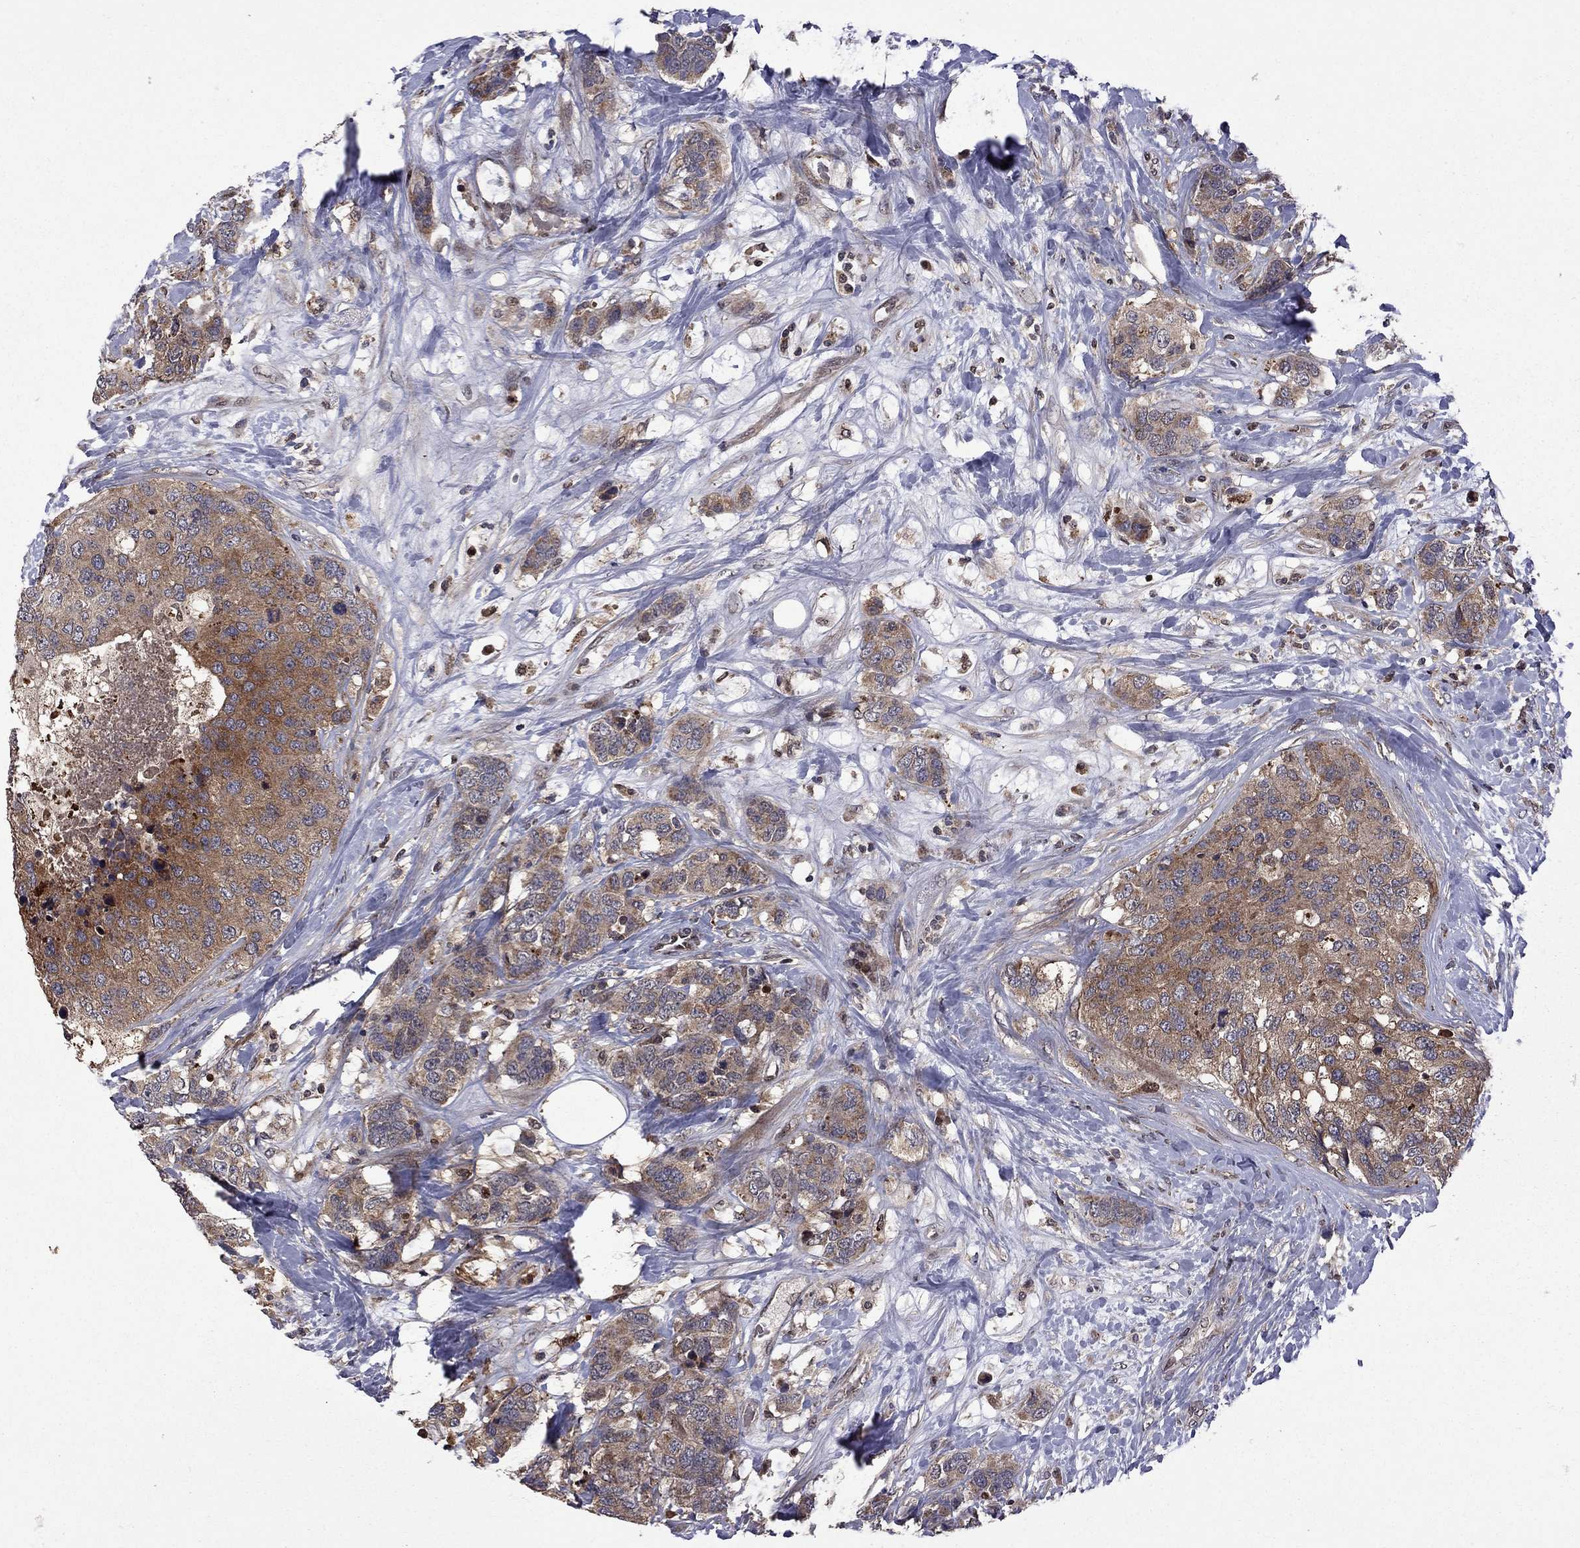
{"staining": {"intensity": "moderate", "quantity": "25%-75%", "location": "cytoplasmic/membranous"}, "tissue": "breast cancer", "cell_type": "Tumor cells", "image_type": "cancer", "snomed": [{"axis": "morphology", "description": "Lobular carcinoma"}, {"axis": "topography", "description": "Breast"}], "caption": "Protein expression analysis of human lobular carcinoma (breast) reveals moderate cytoplasmic/membranous positivity in about 25%-75% of tumor cells.", "gene": "IPP", "patient": {"sex": "female", "age": 59}}